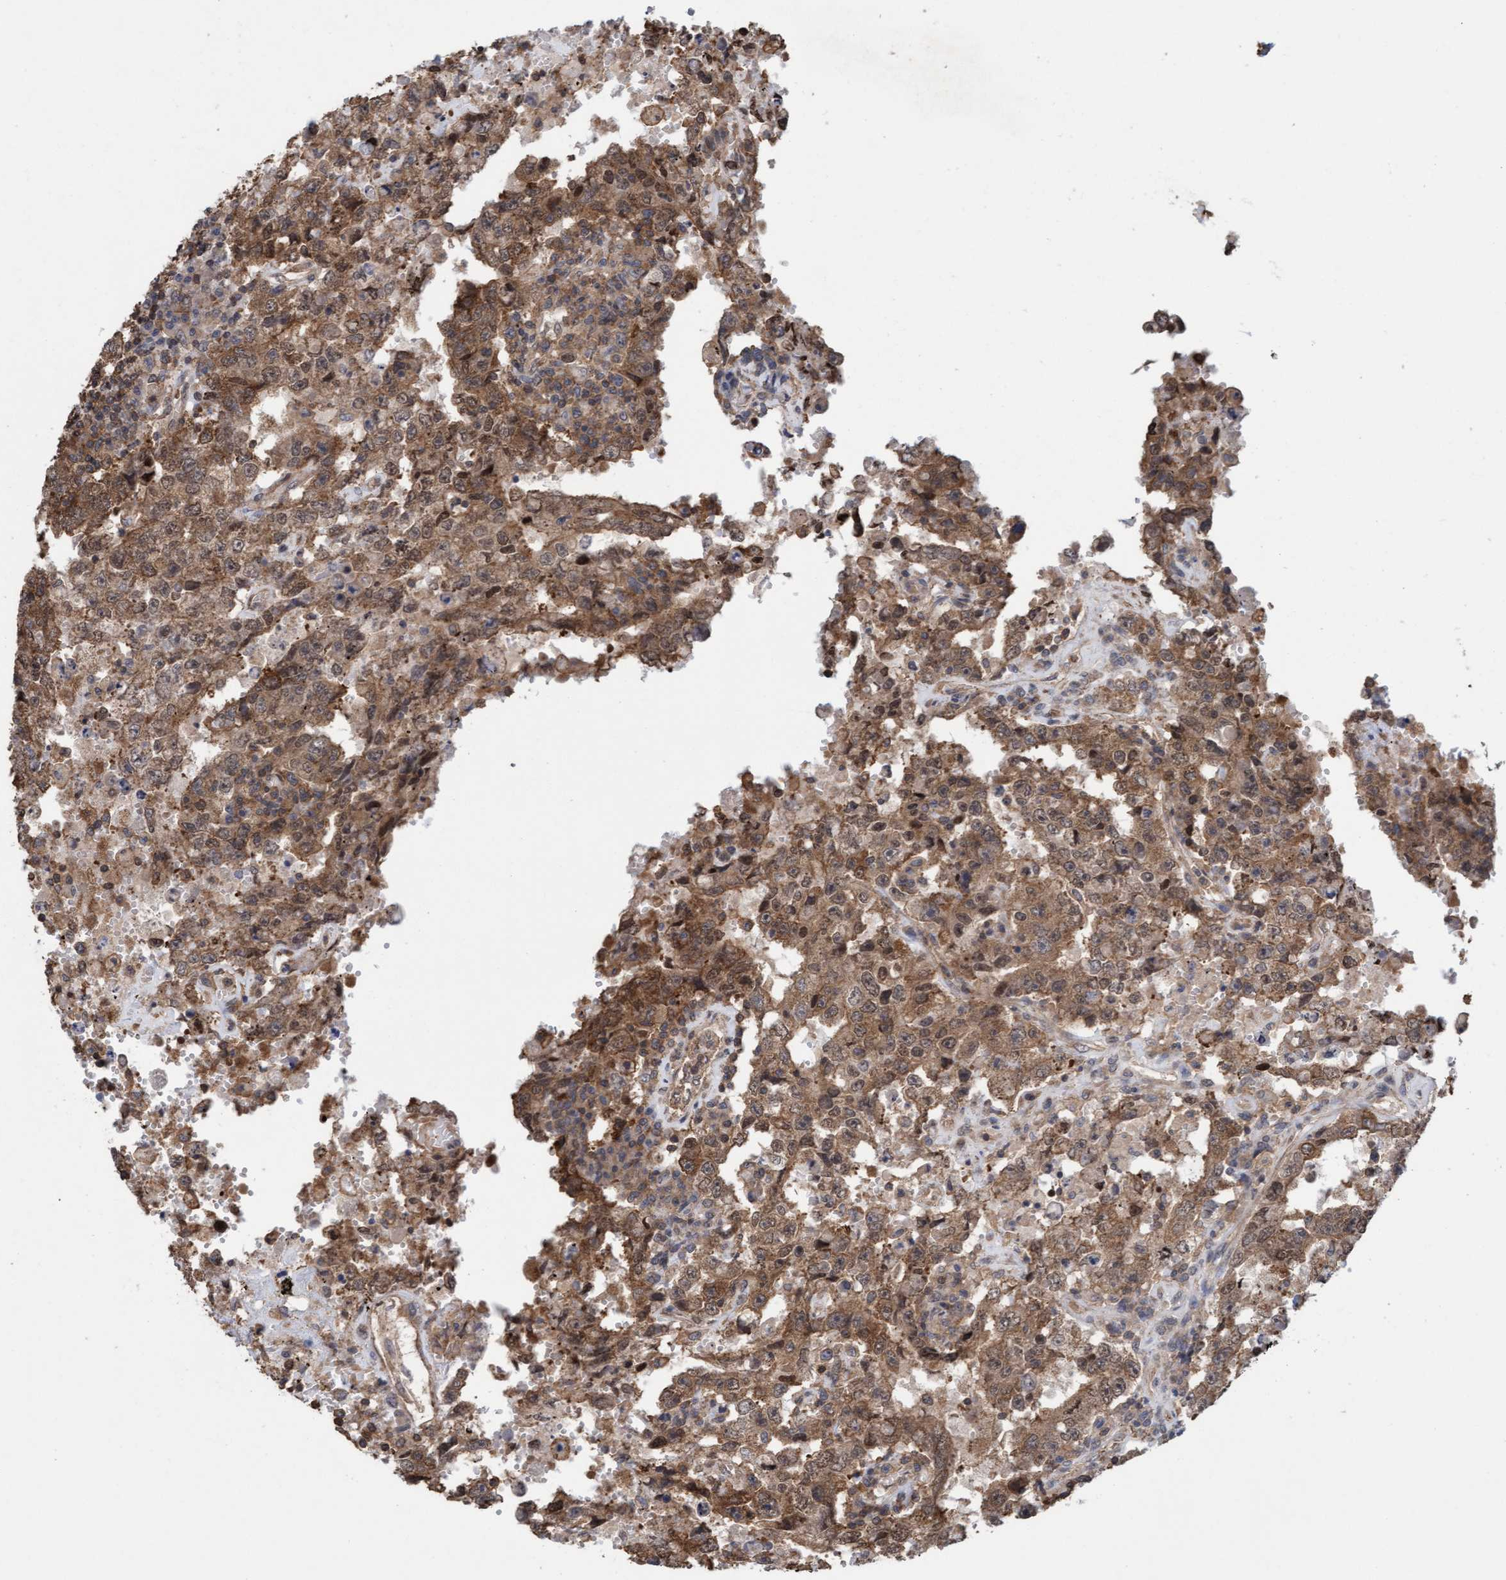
{"staining": {"intensity": "moderate", "quantity": ">75%", "location": "cytoplasmic/membranous"}, "tissue": "testis cancer", "cell_type": "Tumor cells", "image_type": "cancer", "snomed": [{"axis": "morphology", "description": "Carcinoma, Embryonal, NOS"}, {"axis": "topography", "description": "Testis"}], "caption": "Tumor cells exhibit moderate cytoplasmic/membranous positivity in about >75% of cells in testis embryonal carcinoma.", "gene": "FXR2", "patient": {"sex": "male", "age": 26}}